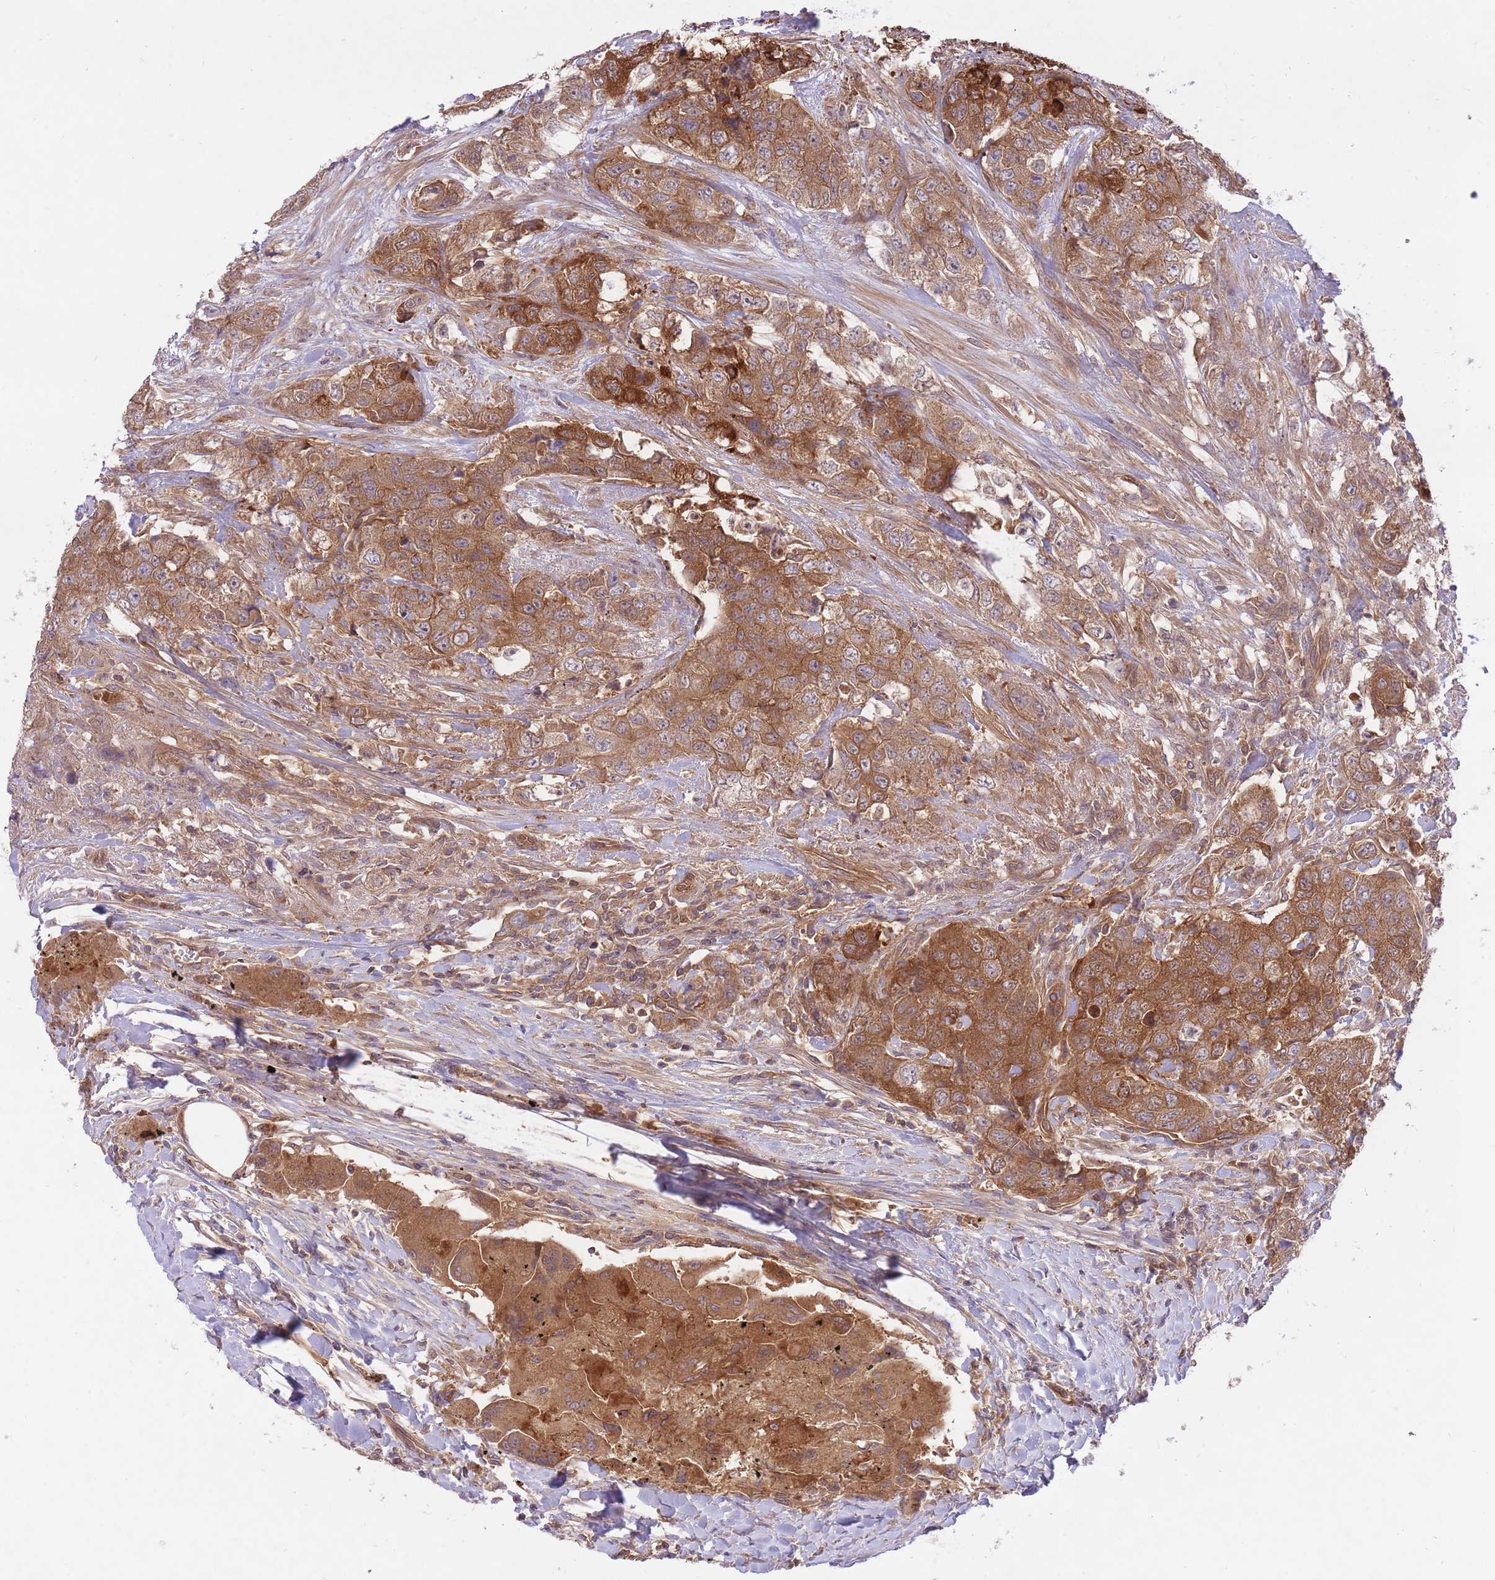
{"staining": {"intensity": "strong", "quantity": ">75%", "location": "cytoplasmic/membranous"}, "tissue": "urothelial cancer", "cell_type": "Tumor cells", "image_type": "cancer", "snomed": [{"axis": "morphology", "description": "Urothelial carcinoma, High grade"}, {"axis": "topography", "description": "Urinary bladder"}], "caption": "The photomicrograph demonstrates immunohistochemical staining of high-grade urothelial carcinoma. There is strong cytoplasmic/membranous positivity is appreciated in about >75% of tumor cells.", "gene": "PREP", "patient": {"sex": "female", "age": 78}}